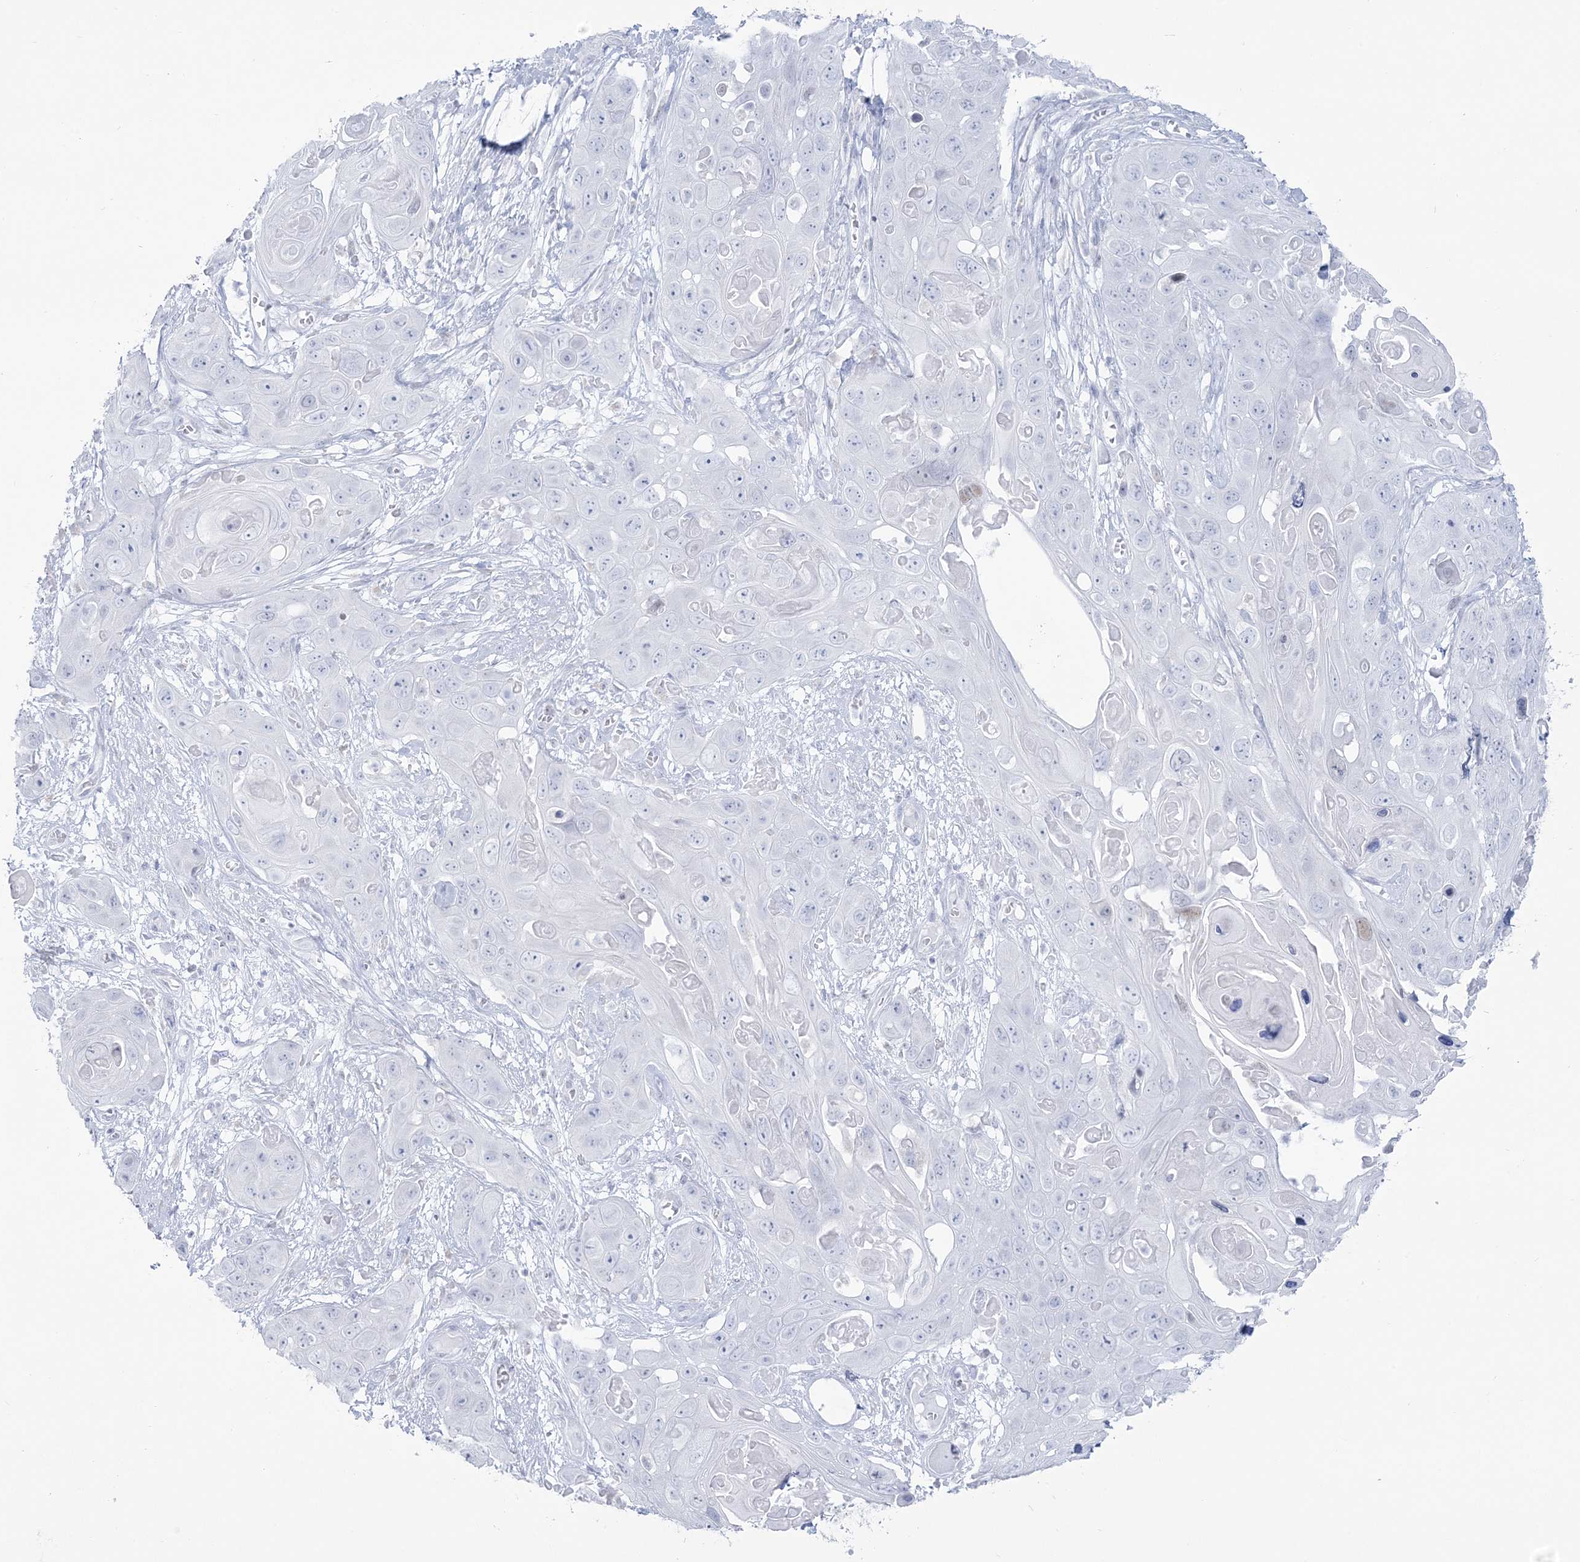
{"staining": {"intensity": "negative", "quantity": "none", "location": "none"}, "tissue": "skin cancer", "cell_type": "Tumor cells", "image_type": "cancer", "snomed": [{"axis": "morphology", "description": "Squamous cell carcinoma, NOS"}, {"axis": "topography", "description": "Skin"}], "caption": "Skin squamous cell carcinoma stained for a protein using immunohistochemistry demonstrates no staining tumor cells.", "gene": "ZNF843", "patient": {"sex": "male", "age": 55}}